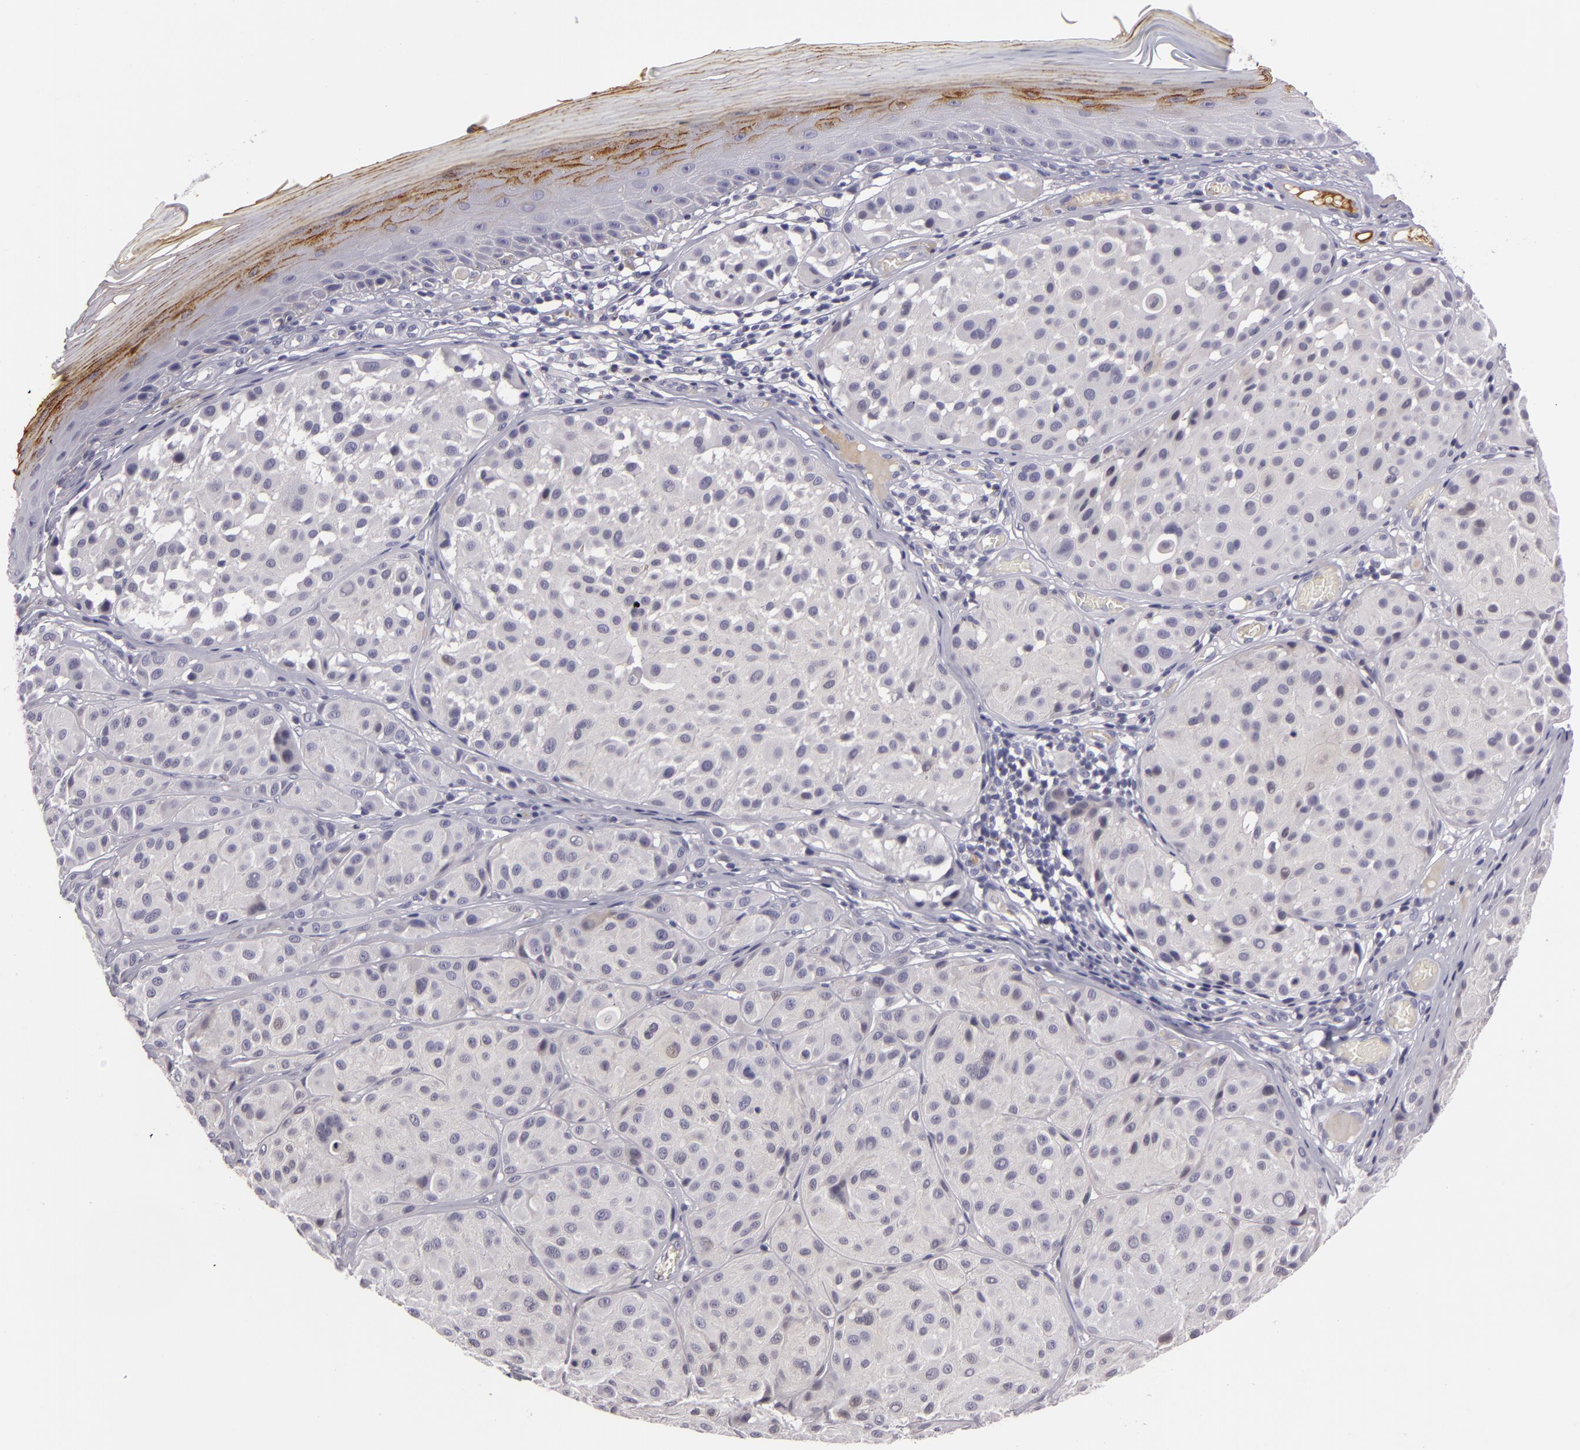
{"staining": {"intensity": "negative", "quantity": "none", "location": "none"}, "tissue": "melanoma", "cell_type": "Tumor cells", "image_type": "cancer", "snomed": [{"axis": "morphology", "description": "Malignant melanoma, NOS"}, {"axis": "topography", "description": "Skin"}], "caption": "Tumor cells show no significant protein expression in melanoma. (IHC, brightfield microscopy, high magnification).", "gene": "CTNNB1", "patient": {"sex": "male", "age": 36}}